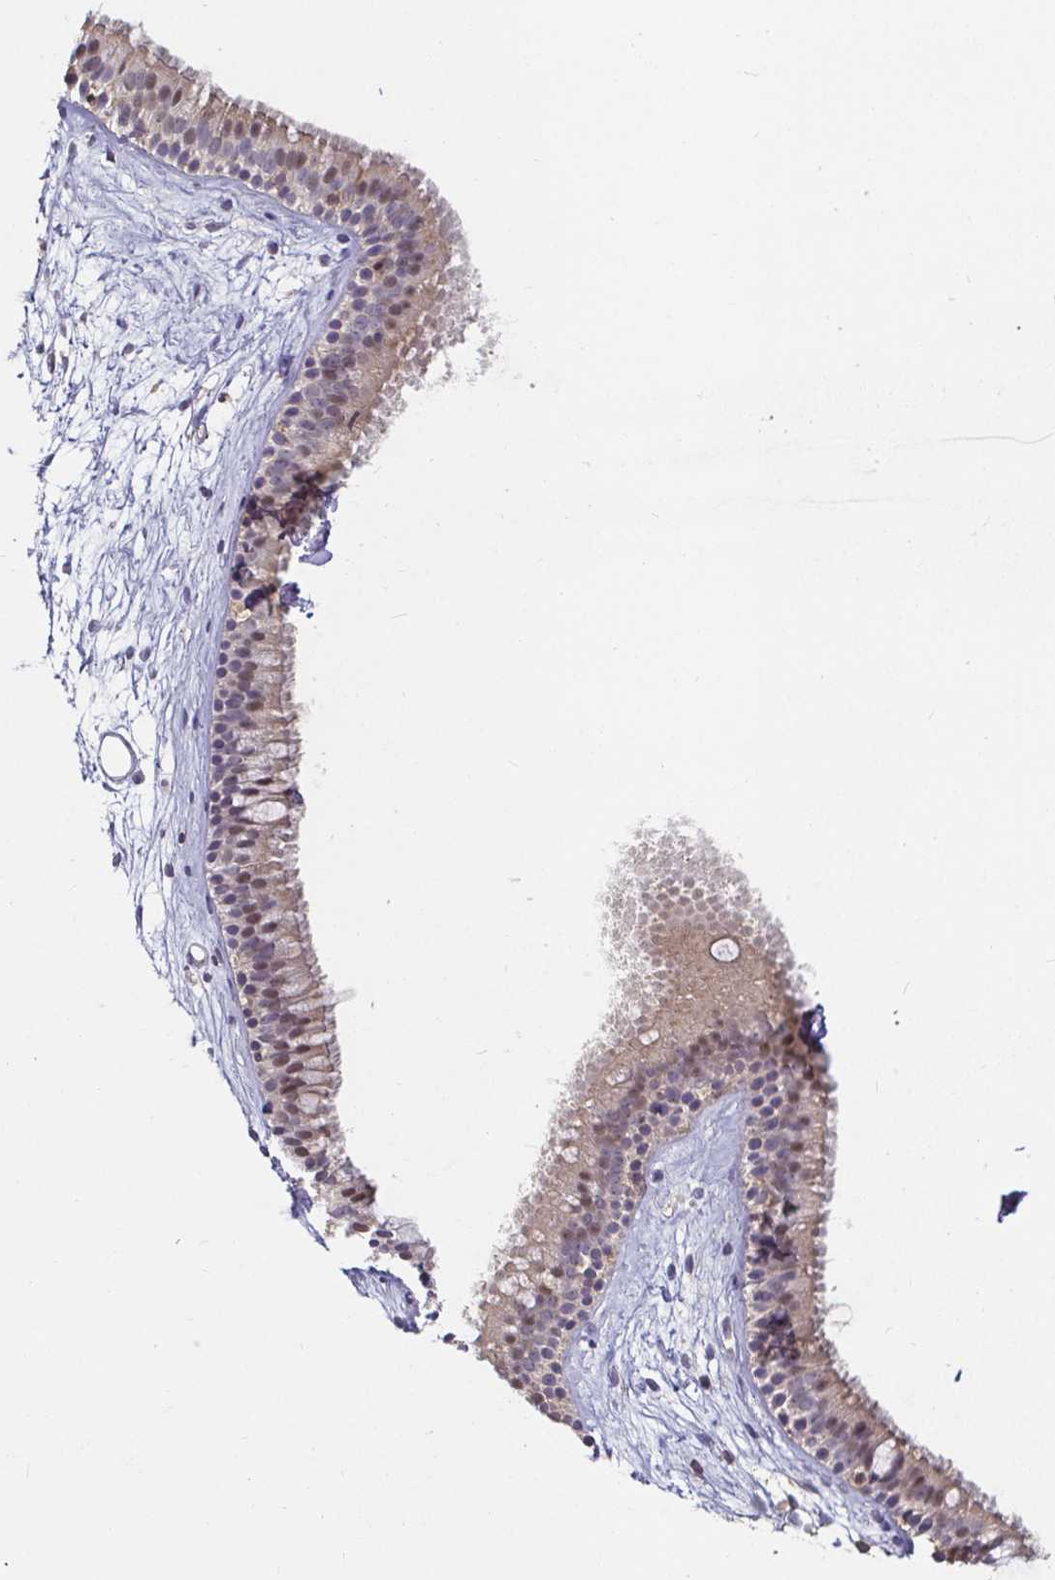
{"staining": {"intensity": "moderate", "quantity": "25%-75%", "location": "cytoplasmic/membranous"}, "tissue": "nasopharynx", "cell_type": "Respiratory epithelial cells", "image_type": "normal", "snomed": [{"axis": "morphology", "description": "Normal tissue, NOS"}, {"axis": "topography", "description": "Nasopharynx"}], "caption": "A brown stain highlights moderate cytoplasmic/membranous expression of a protein in respiratory epithelial cells of normal human nasopharynx. Nuclei are stained in blue.", "gene": "CDH18", "patient": {"sex": "male", "age": 58}}